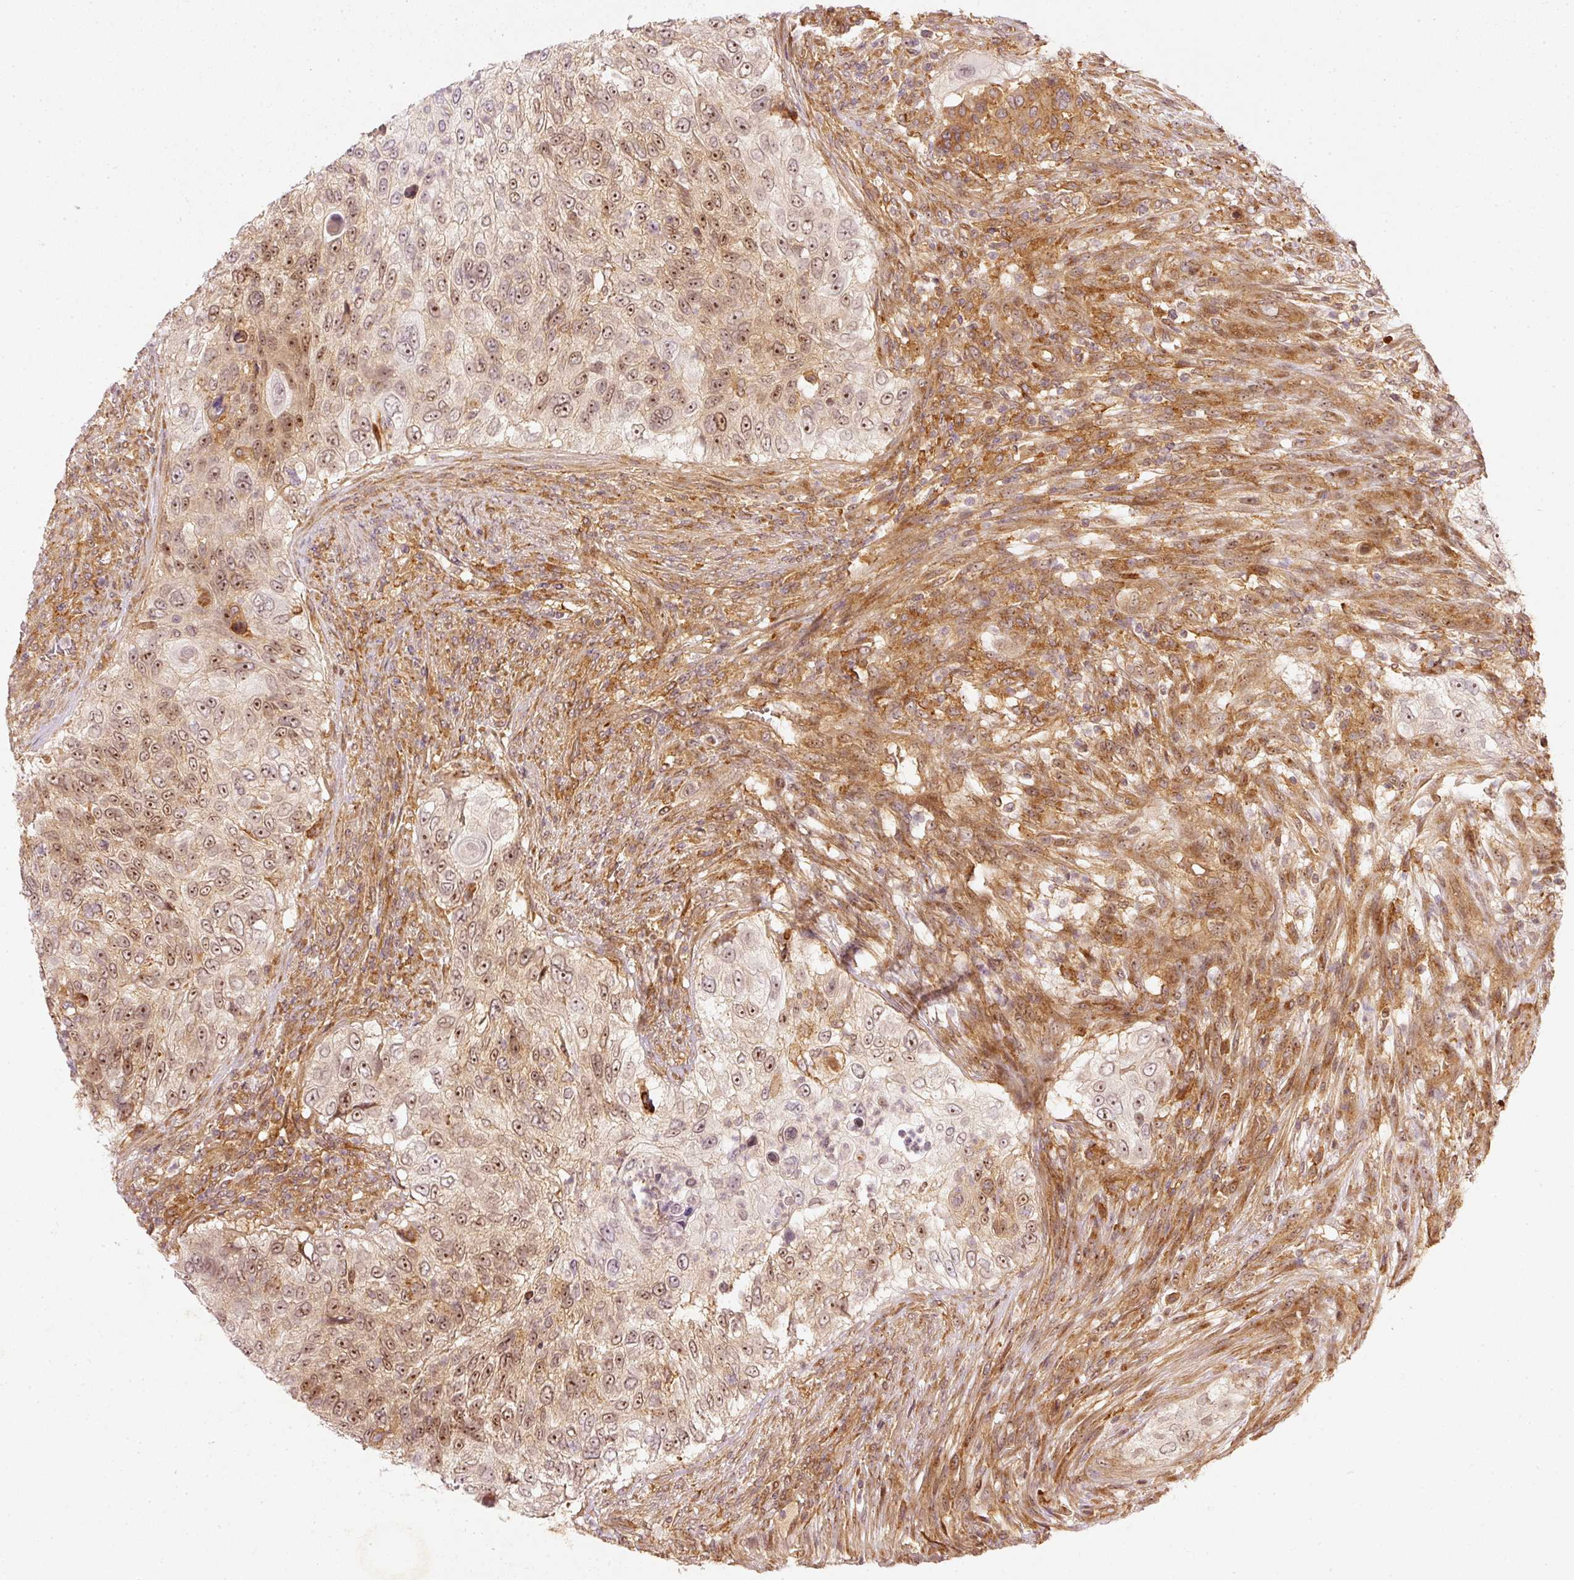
{"staining": {"intensity": "moderate", "quantity": "25%-75%", "location": "nuclear"}, "tissue": "urothelial cancer", "cell_type": "Tumor cells", "image_type": "cancer", "snomed": [{"axis": "morphology", "description": "Urothelial carcinoma, High grade"}, {"axis": "topography", "description": "Urinary bladder"}], "caption": "Urothelial cancer stained with immunohistochemistry (IHC) reveals moderate nuclear staining in about 25%-75% of tumor cells.", "gene": "ZNF580", "patient": {"sex": "female", "age": 60}}